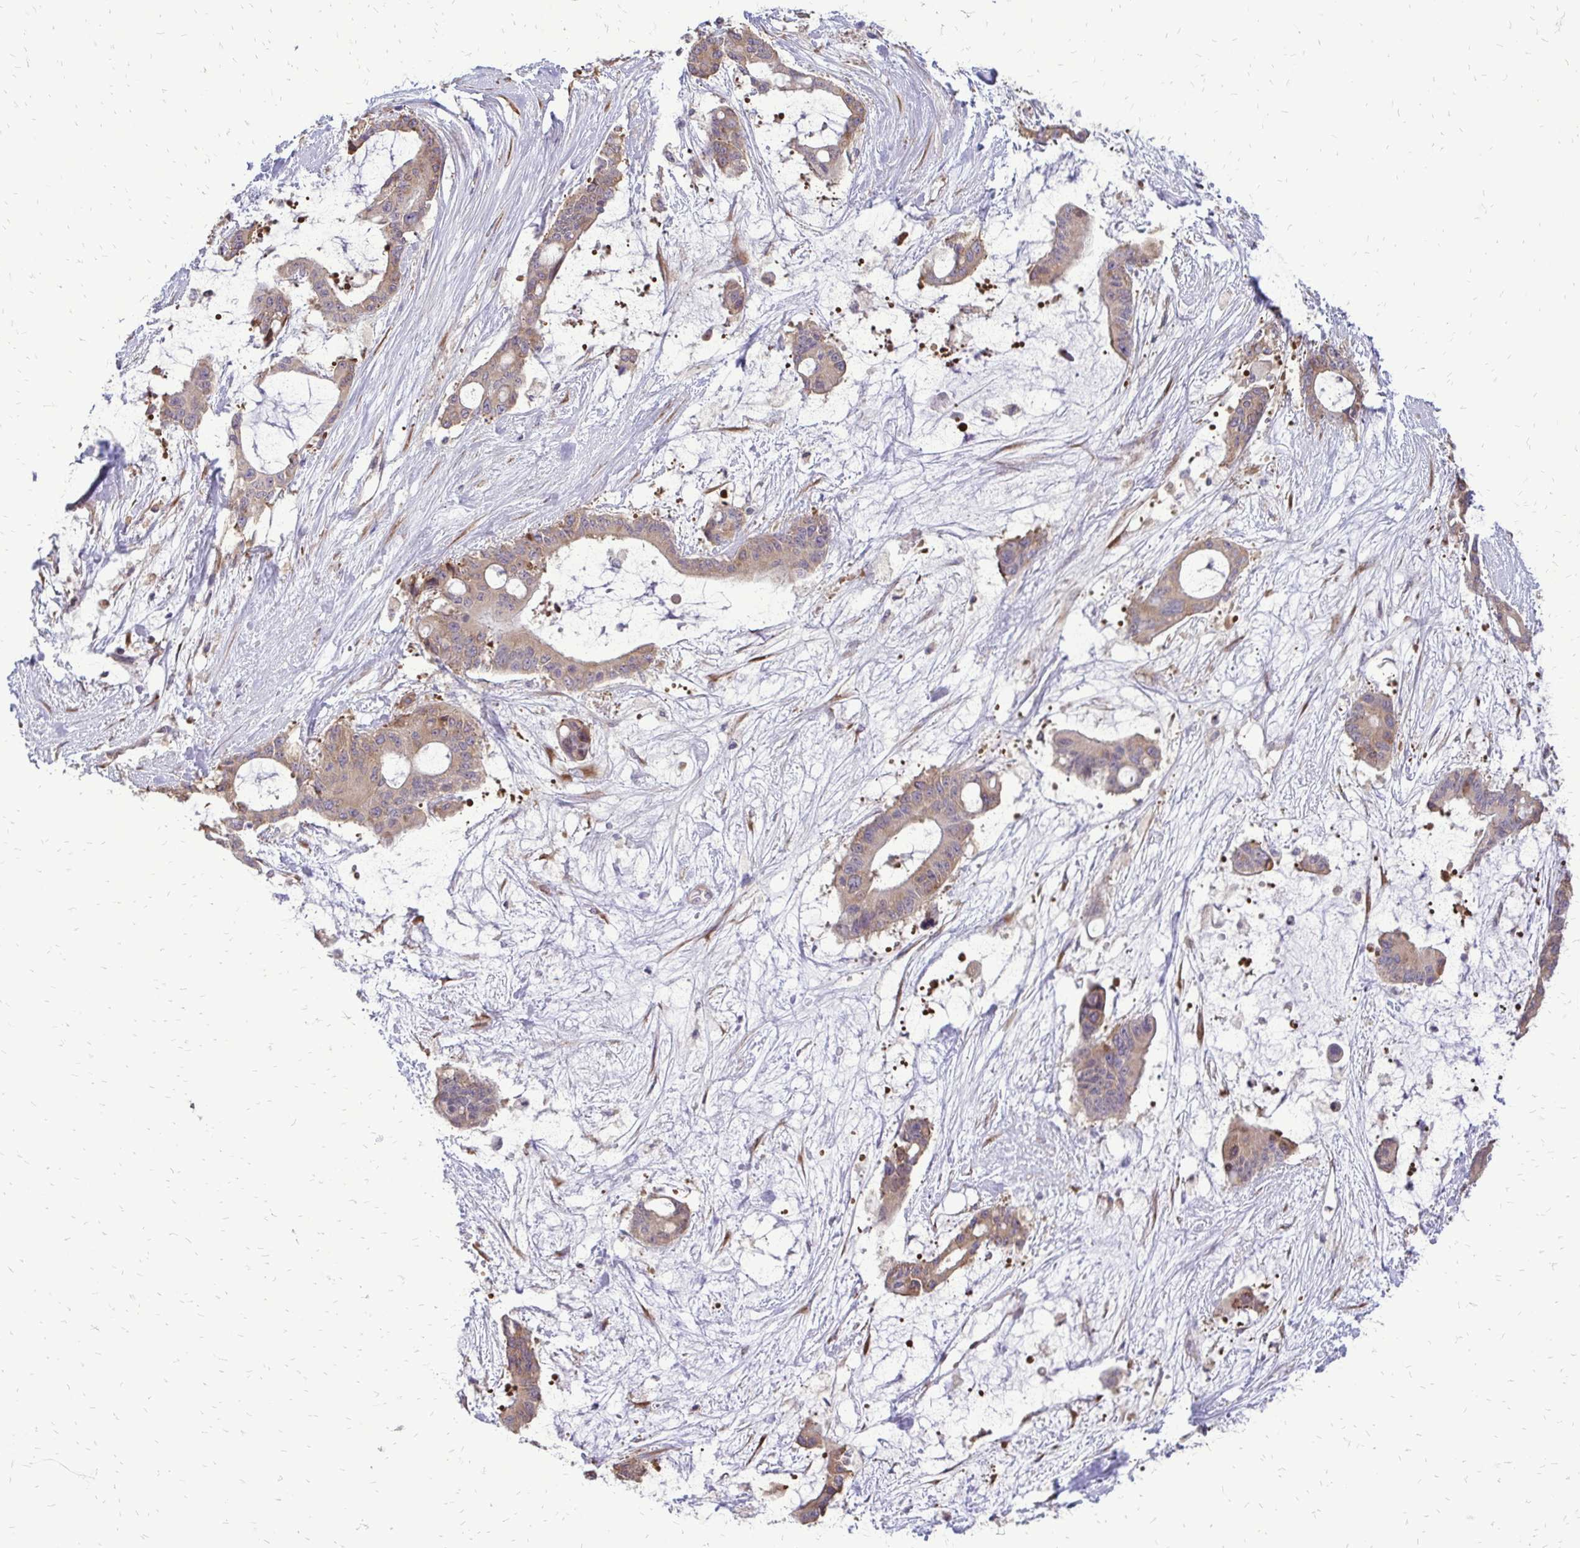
{"staining": {"intensity": "weak", "quantity": ">75%", "location": "cytoplasmic/membranous"}, "tissue": "liver cancer", "cell_type": "Tumor cells", "image_type": "cancer", "snomed": [{"axis": "morphology", "description": "Normal tissue, NOS"}, {"axis": "morphology", "description": "Cholangiocarcinoma"}, {"axis": "topography", "description": "Liver"}, {"axis": "topography", "description": "Peripheral nerve tissue"}], "caption": "Brown immunohistochemical staining in human liver cancer reveals weak cytoplasmic/membranous staining in approximately >75% of tumor cells.", "gene": "RPS3", "patient": {"sex": "female", "age": 73}}